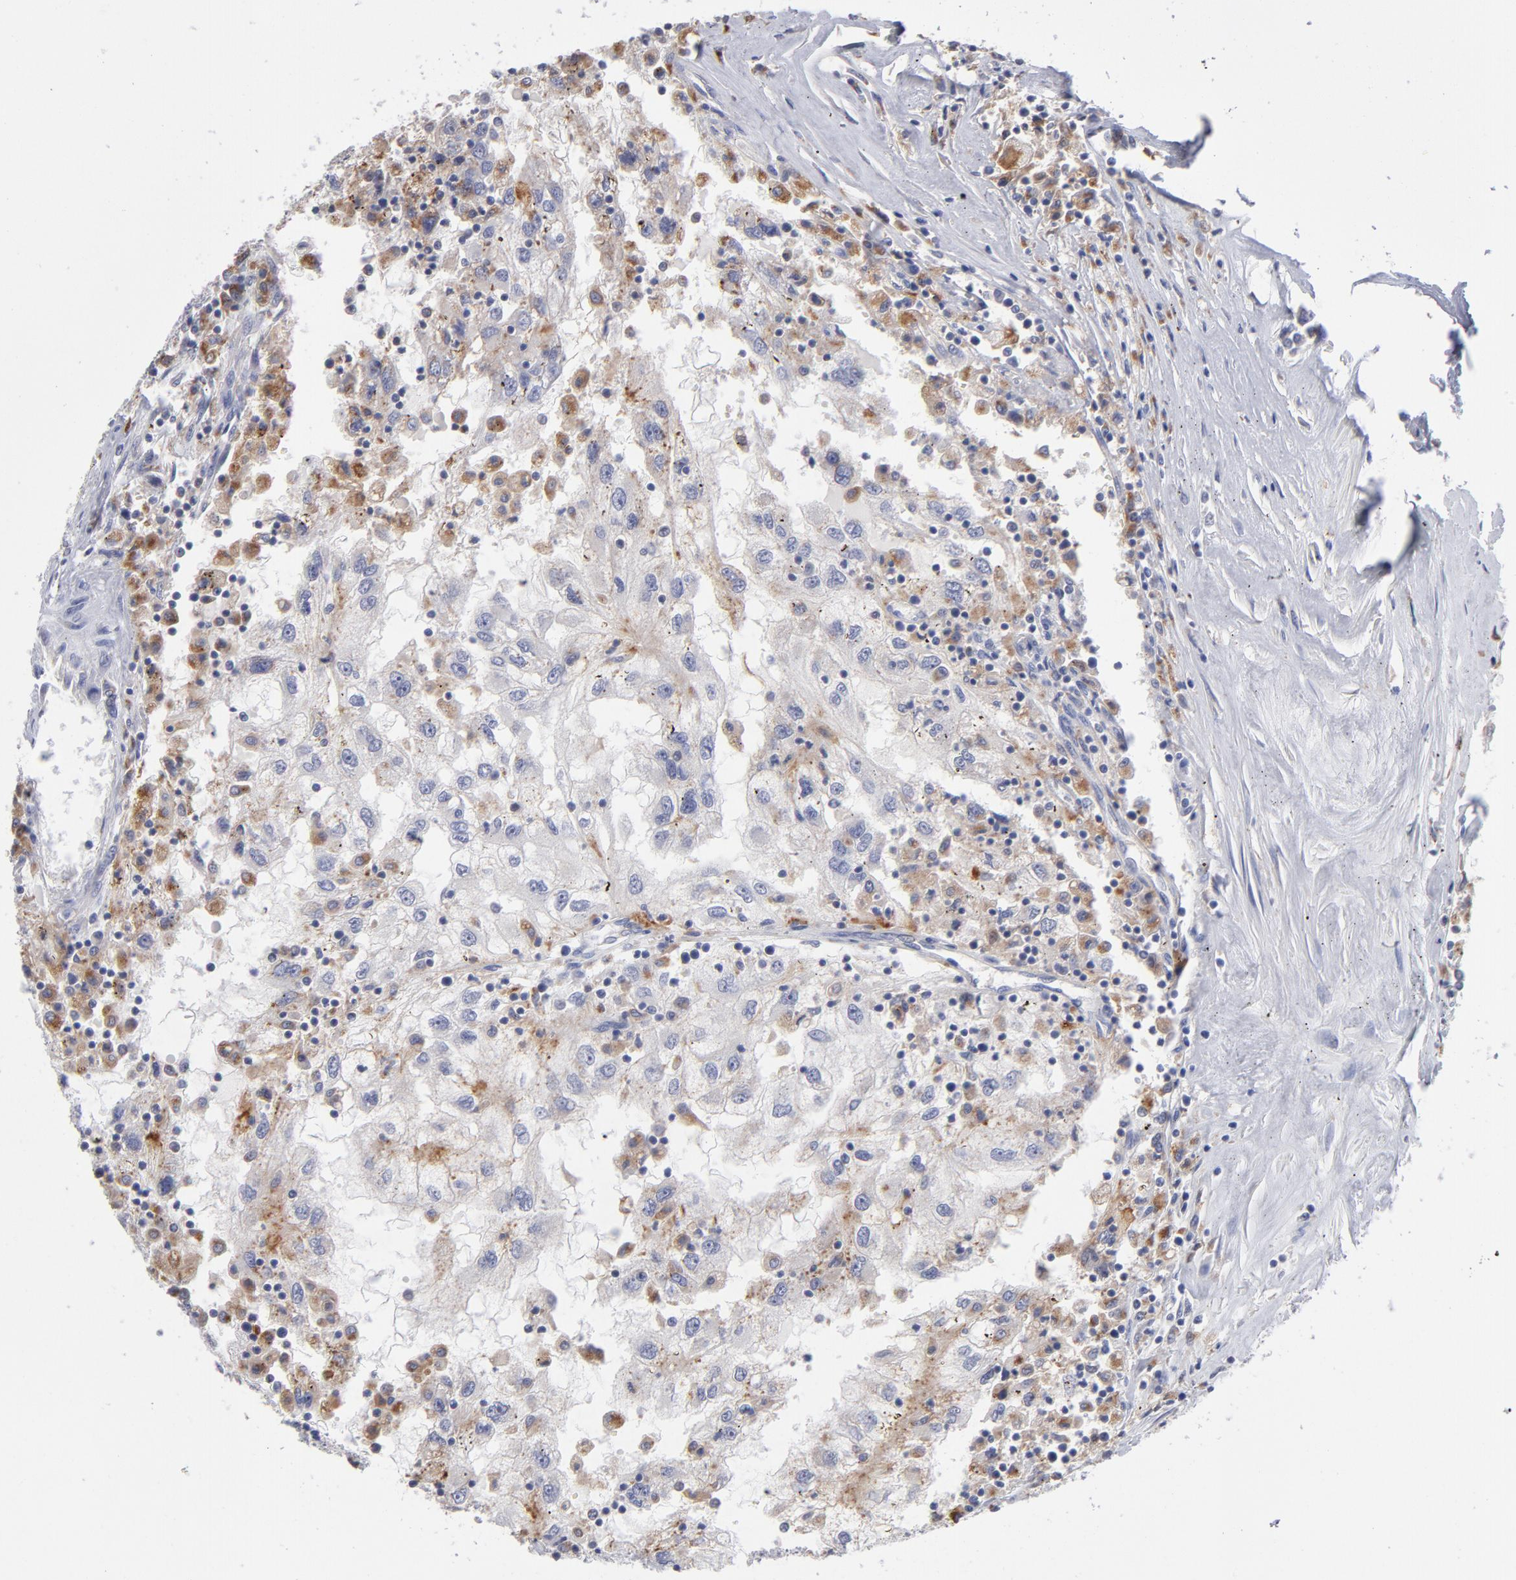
{"staining": {"intensity": "moderate", "quantity": "<25%", "location": "cytoplasmic/membranous"}, "tissue": "renal cancer", "cell_type": "Tumor cells", "image_type": "cancer", "snomed": [{"axis": "morphology", "description": "Normal tissue, NOS"}, {"axis": "morphology", "description": "Adenocarcinoma, NOS"}, {"axis": "topography", "description": "Kidney"}], "caption": "Immunohistochemistry (IHC) micrograph of renal adenocarcinoma stained for a protein (brown), which reveals low levels of moderate cytoplasmic/membranous expression in about <25% of tumor cells.", "gene": "RRAGB", "patient": {"sex": "male", "age": 71}}